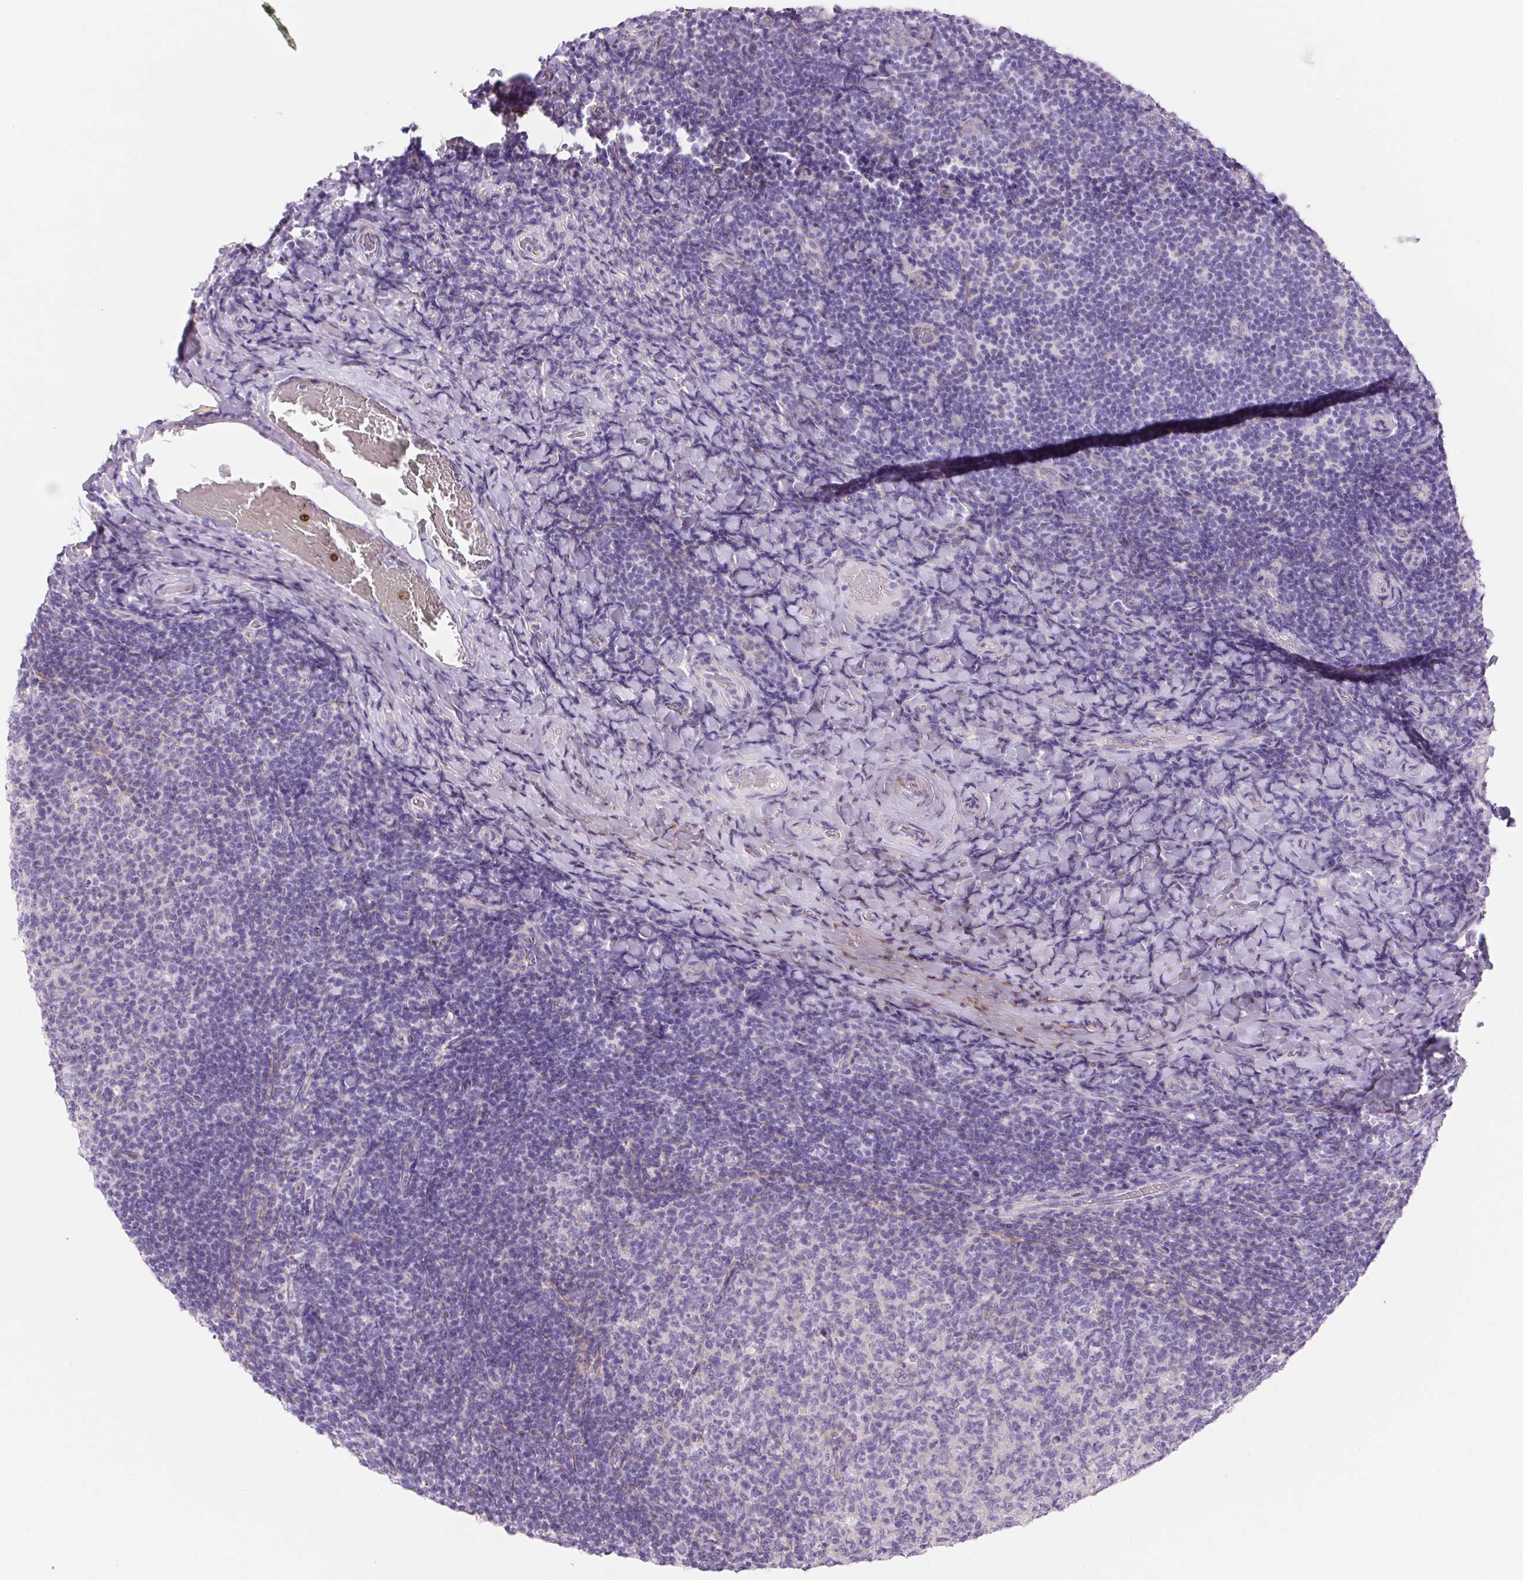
{"staining": {"intensity": "negative", "quantity": "none", "location": "none"}, "tissue": "tonsil", "cell_type": "Germinal center cells", "image_type": "normal", "snomed": [{"axis": "morphology", "description": "Normal tissue, NOS"}, {"axis": "topography", "description": "Tonsil"}], "caption": "Immunohistochemistry (IHC) of normal tonsil reveals no staining in germinal center cells. Nuclei are stained in blue.", "gene": "PNLIP", "patient": {"sex": "female", "age": 10}}